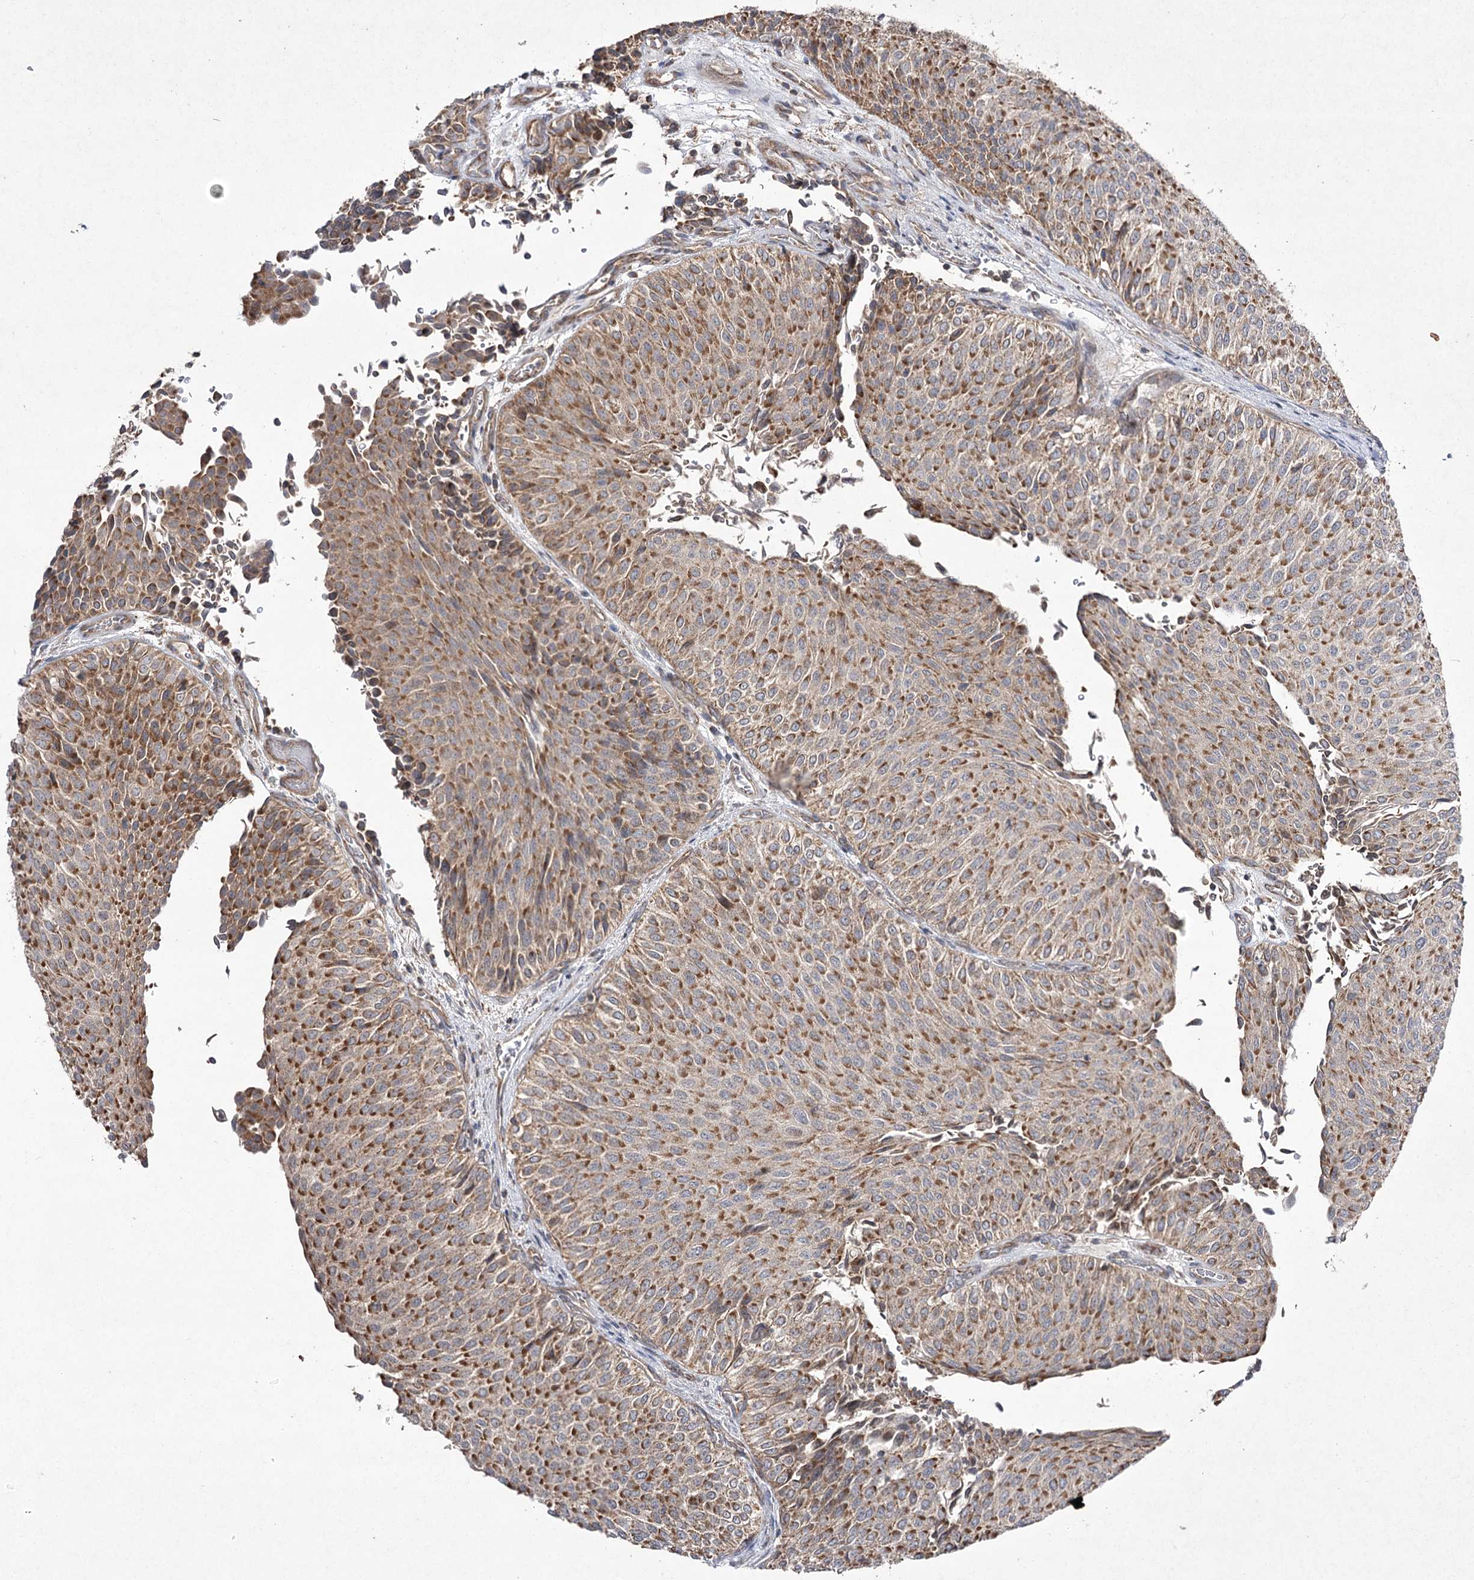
{"staining": {"intensity": "moderate", "quantity": ">75%", "location": "cytoplasmic/membranous"}, "tissue": "urothelial cancer", "cell_type": "Tumor cells", "image_type": "cancer", "snomed": [{"axis": "morphology", "description": "Urothelial carcinoma, Low grade"}, {"axis": "topography", "description": "Urinary bladder"}], "caption": "A micrograph of human urothelial carcinoma (low-grade) stained for a protein reveals moderate cytoplasmic/membranous brown staining in tumor cells. (Stains: DAB (3,3'-diaminobenzidine) in brown, nuclei in blue, Microscopy: brightfield microscopy at high magnification).", "gene": "FANCL", "patient": {"sex": "male", "age": 78}}